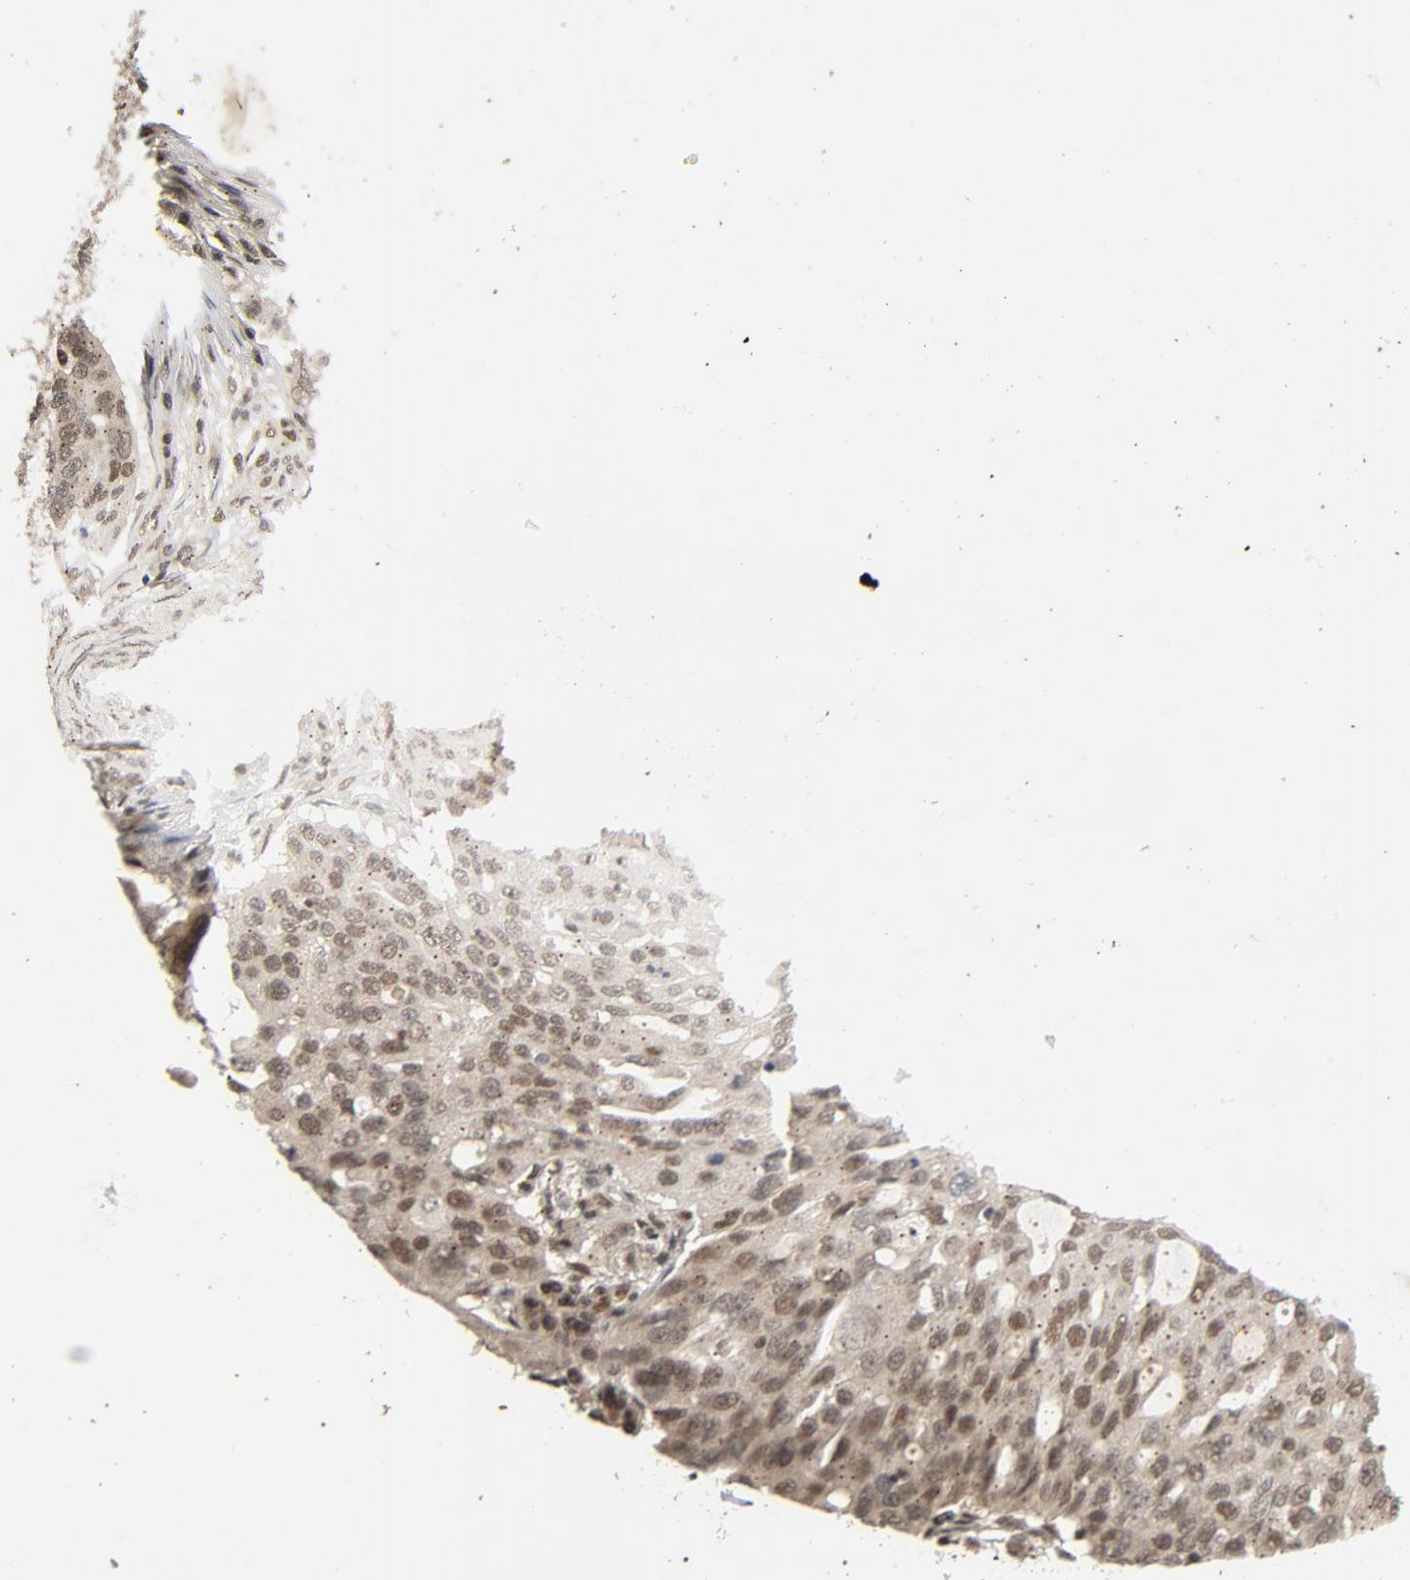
{"staining": {"intensity": "moderate", "quantity": ">75%", "location": "nuclear"}, "tissue": "ovarian cancer", "cell_type": "Tumor cells", "image_type": "cancer", "snomed": [{"axis": "morphology", "description": "Carcinoma, endometroid"}, {"axis": "topography", "description": "Ovary"}], "caption": "Brown immunohistochemical staining in ovarian endometroid carcinoma shows moderate nuclear expression in approximately >75% of tumor cells.", "gene": "SMARCD1", "patient": {"sex": "female", "age": 75}}